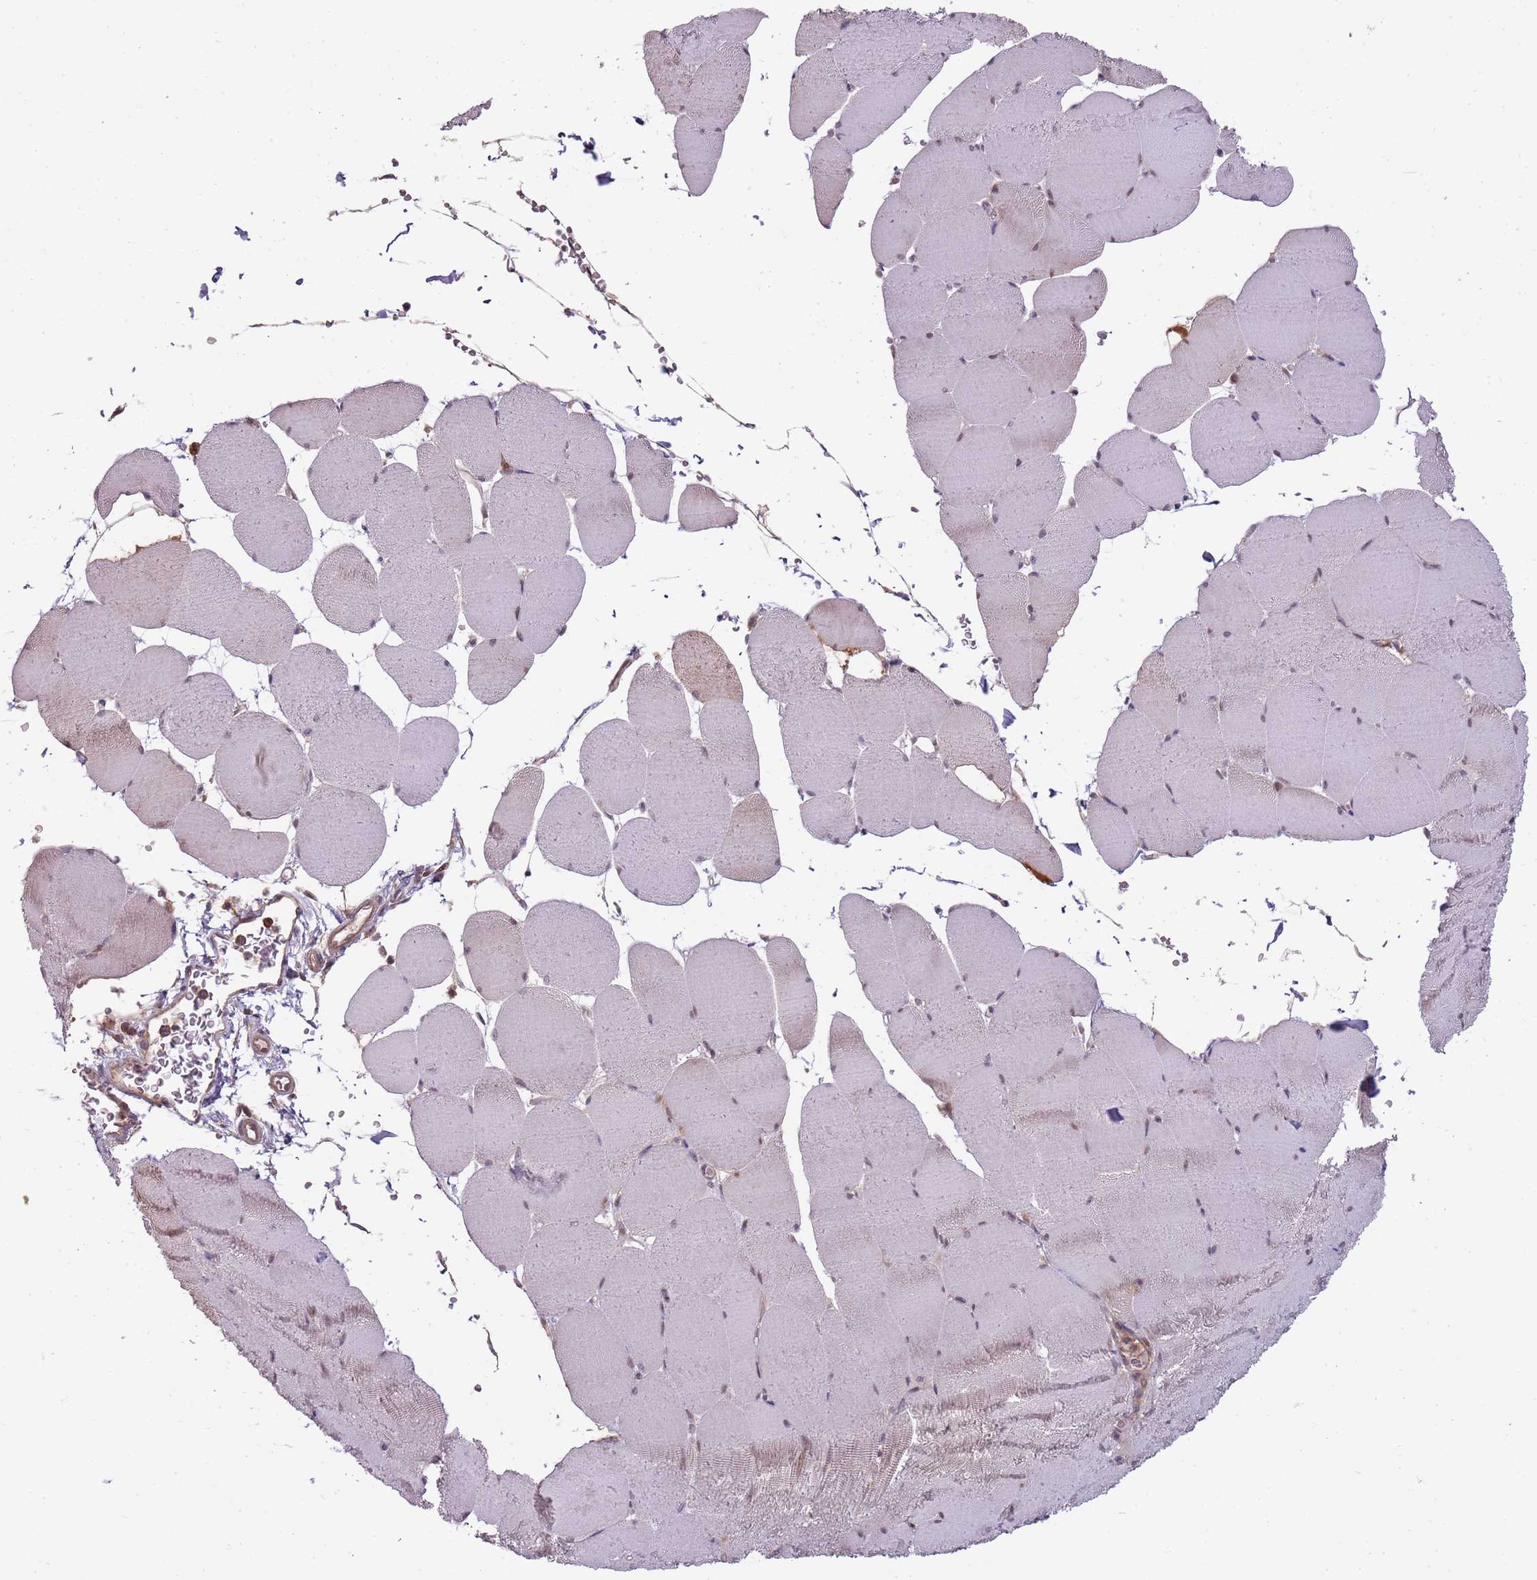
{"staining": {"intensity": "weak", "quantity": "<25%", "location": "nuclear"}, "tissue": "skeletal muscle", "cell_type": "Myocytes", "image_type": "normal", "snomed": [{"axis": "morphology", "description": "Normal tissue, NOS"}, {"axis": "topography", "description": "Skeletal muscle"}, {"axis": "topography", "description": "Head-Neck"}], "caption": "Benign skeletal muscle was stained to show a protein in brown. There is no significant positivity in myocytes.", "gene": "GSTO2", "patient": {"sex": "male", "age": 66}}